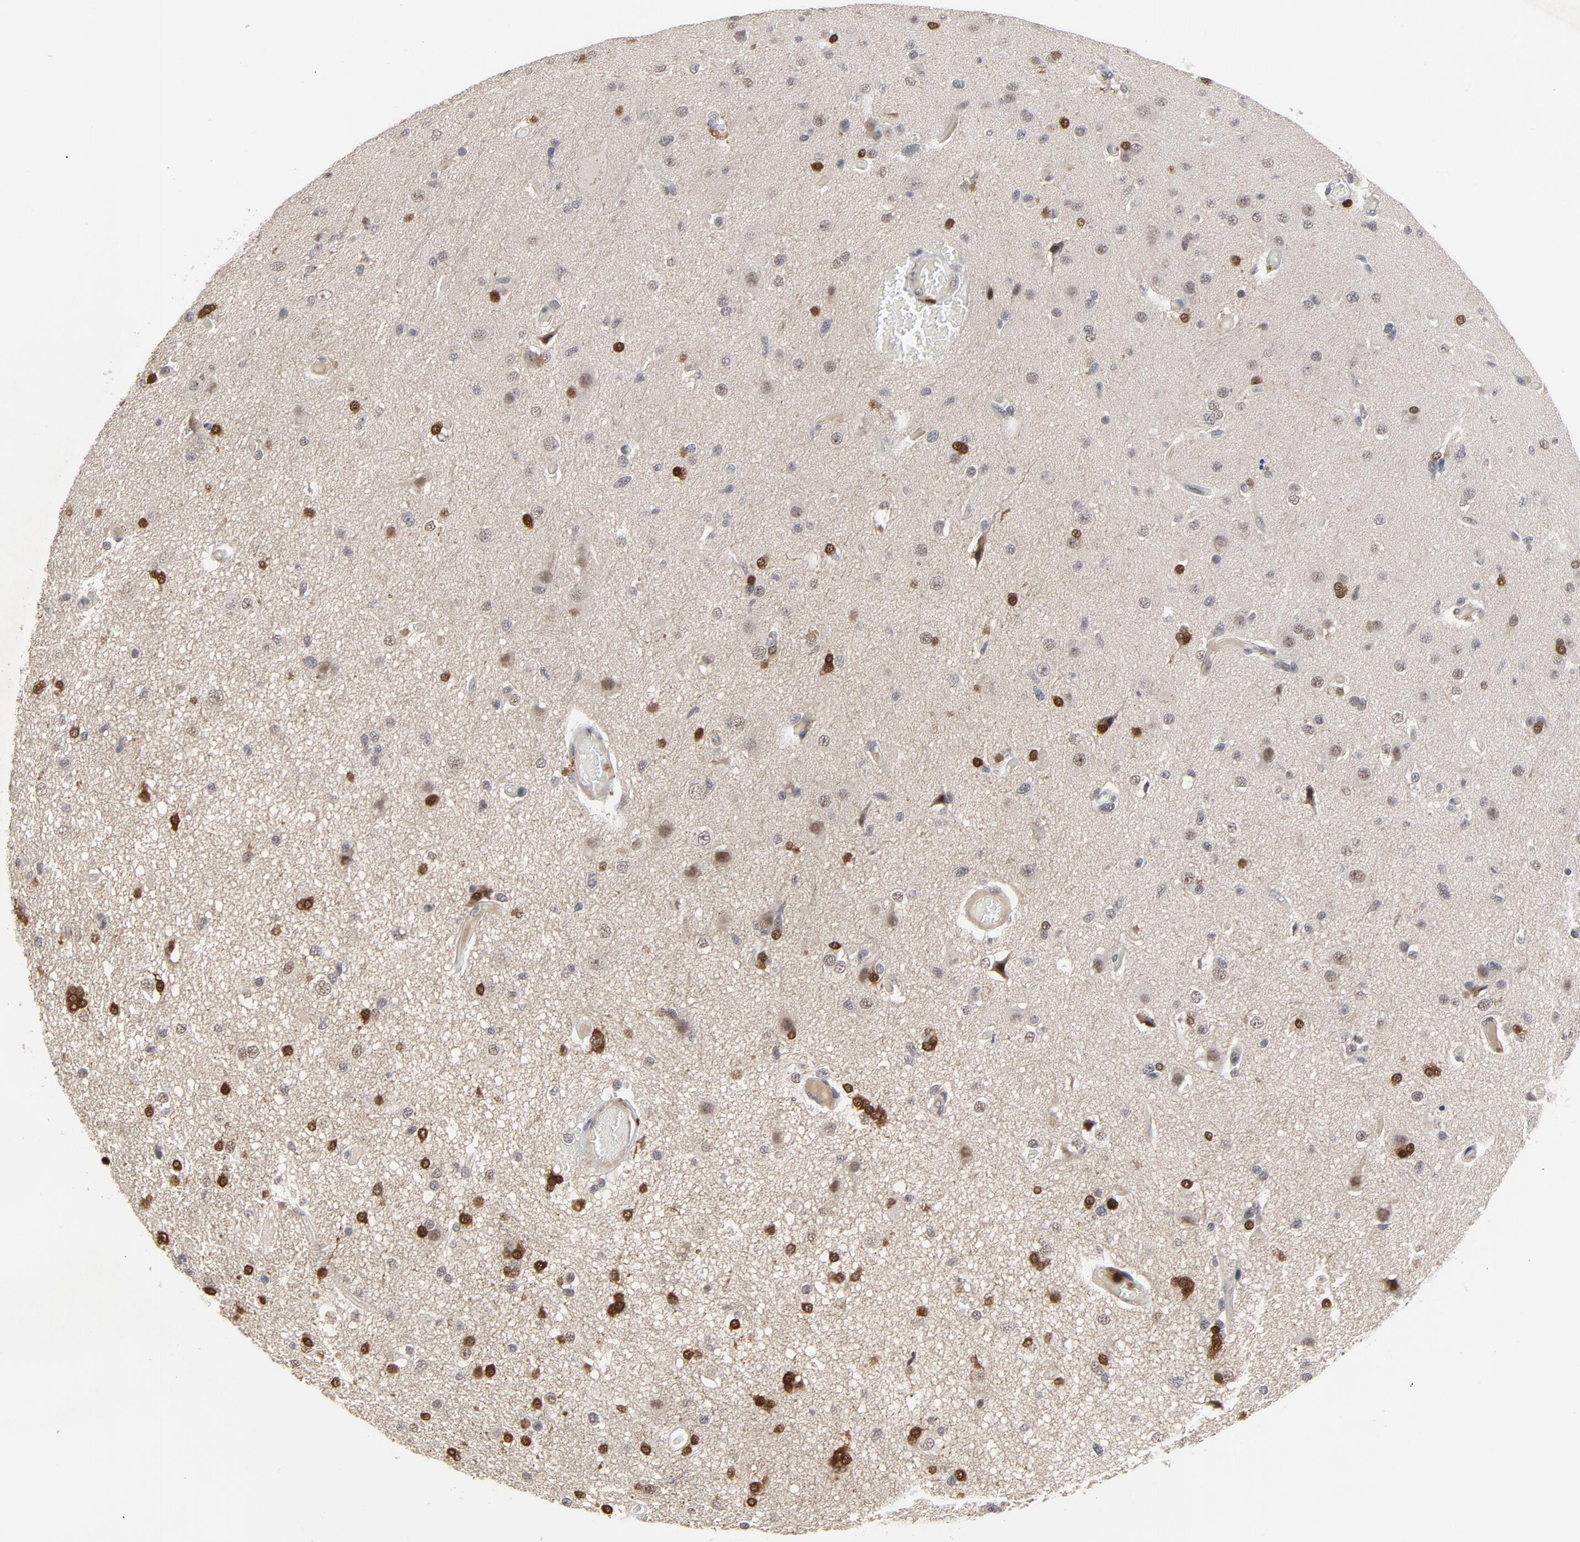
{"staining": {"intensity": "moderate", "quantity": "25%-75%", "location": "nuclear"}, "tissue": "glioma", "cell_type": "Tumor cells", "image_type": "cancer", "snomed": [{"axis": "morphology", "description": "Glioma, malignant, High grade"}, {"axis": "topography", "description": "Brain"}], "caption": "A medium amount of moderate nuclear staining is seen in about 25%-75% of tumor cells in malignant glioma (high-grade) tissue.", "gene": "RTL5", "patient": {"sex": "male", "age": 33}}